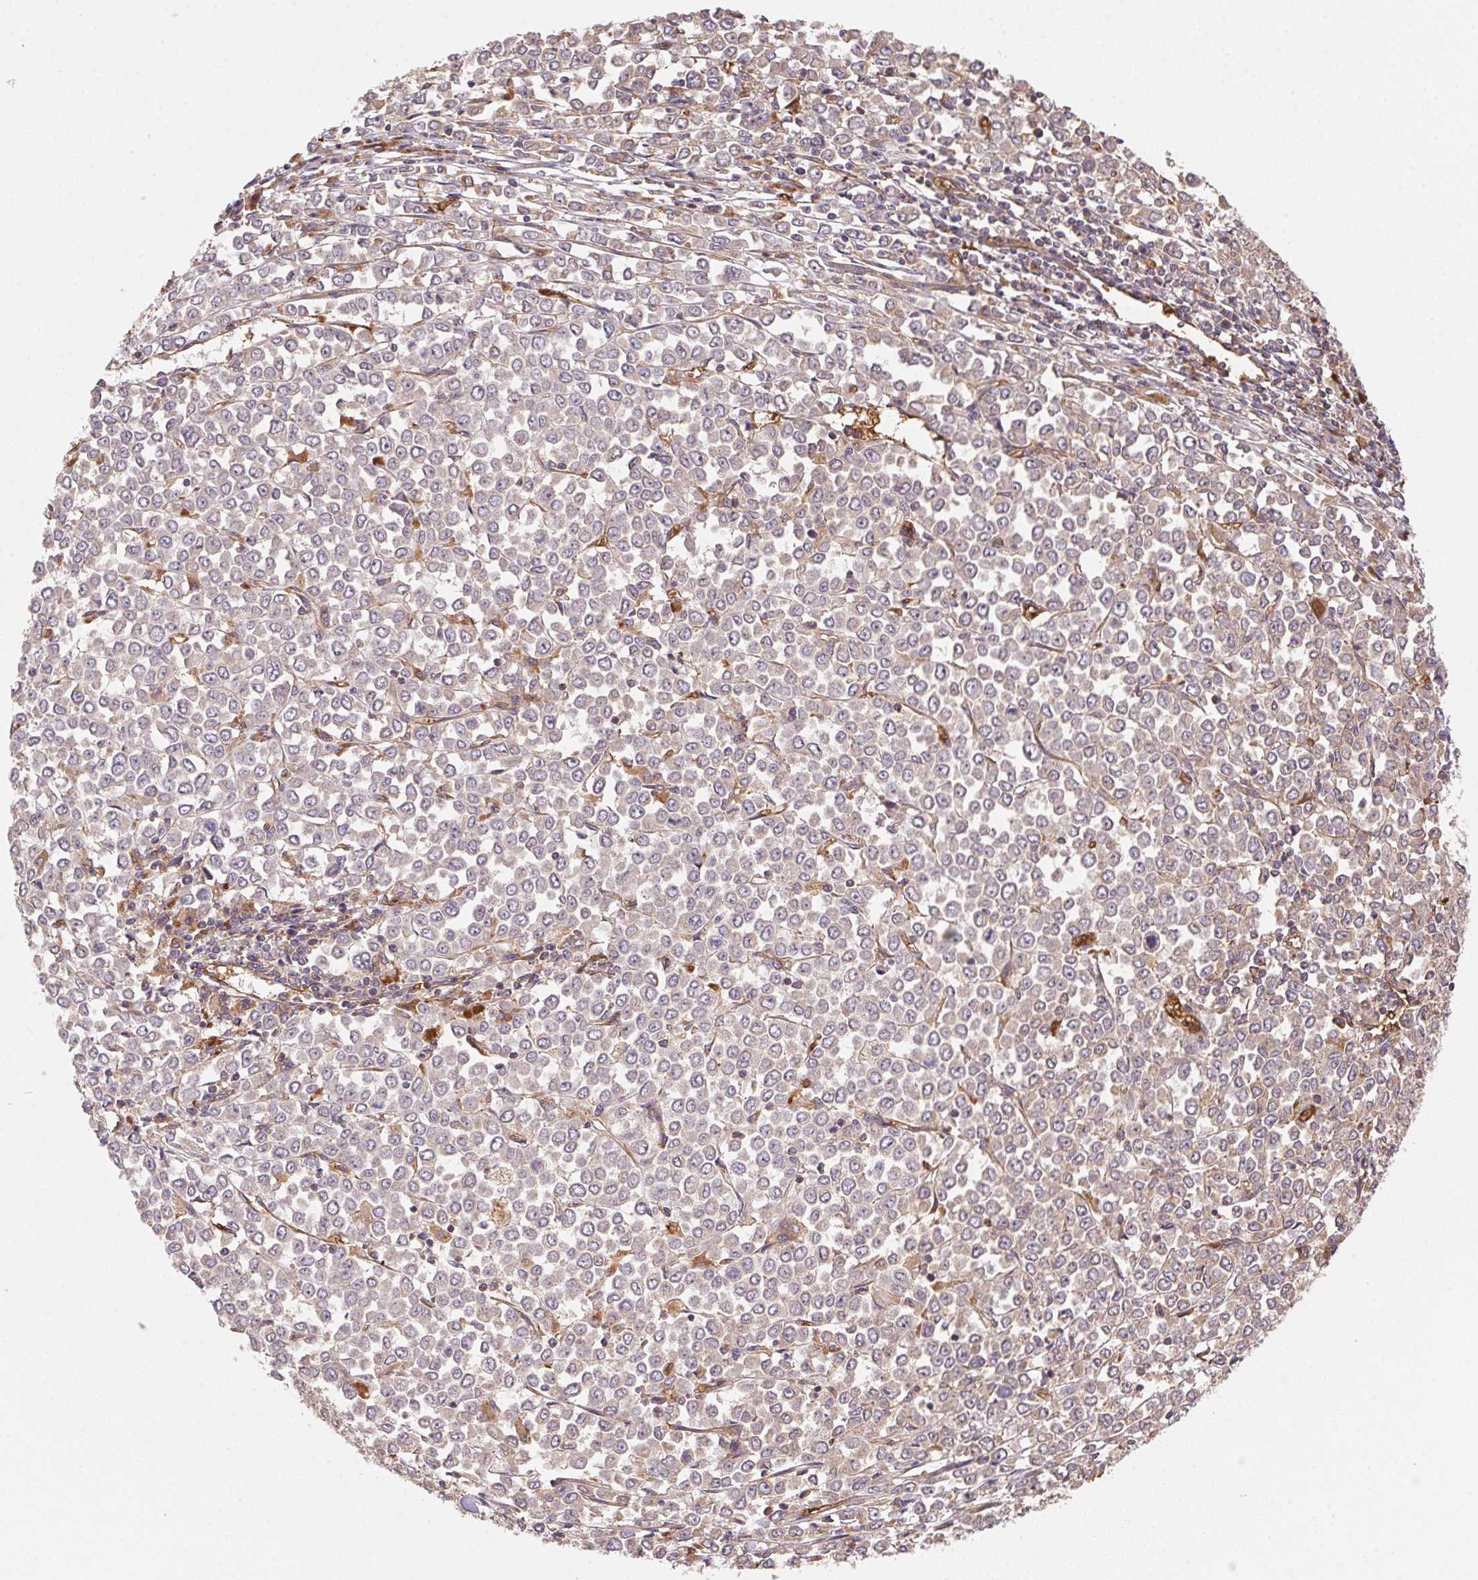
{"staining": {"intensity": "moderate", "quantity": "25%-75%", "location": "cytoplasmic/membranous"}, "tissue": "stomach cancer", "cell_type": "Tumor cells", "image_type": "cancer", "snomed": [{"axis": "morphology", "description": "Adenocarcinoma, NOS"}, {"axis": "topography", "description": "Stomach, upper"}], "caption": "Adenocarcinoma (stomach) stained with a protein marker reveals moderate staining in tumor cells.", "gene": "USE1", "patient": {"sex": "male", "age": 70}}